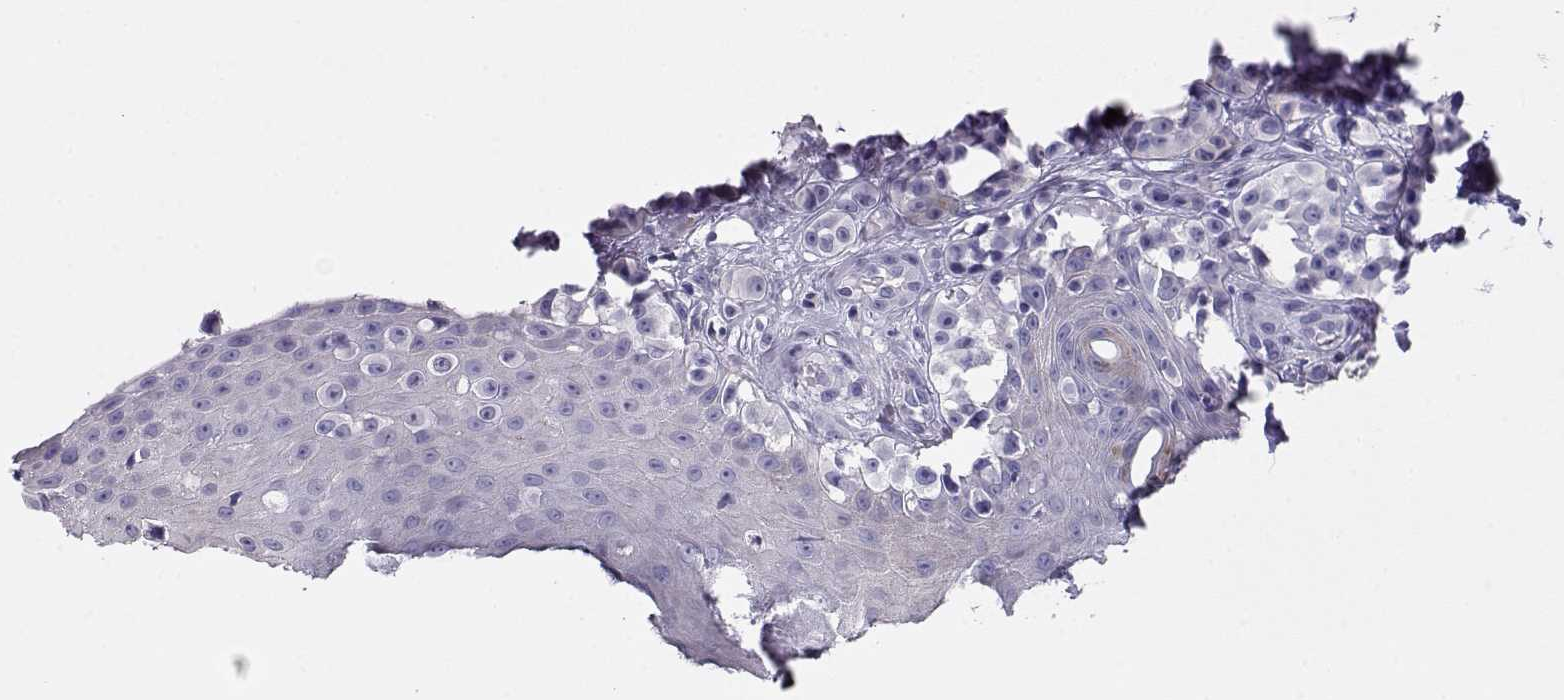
{"staining": {"intensity": "negative", "quantity": "none", "location": "none"}, "tissue": "melanoma", "cell_type": "Tumor cells", "image_type": "cancer", "snomed": [{"axis": "morphology", "description": "Malignant melanoma, NOS"}, {"axis": "topography", "description": "Skin"}], "caption": "High power microscopy image of an IHC photomicrograph of malignant melanoma, revealing no significant staining in tumor cells. Nuclei are stained in blue.", "gene": "CRX", "patient": {"sex": "female", "age": 76}}